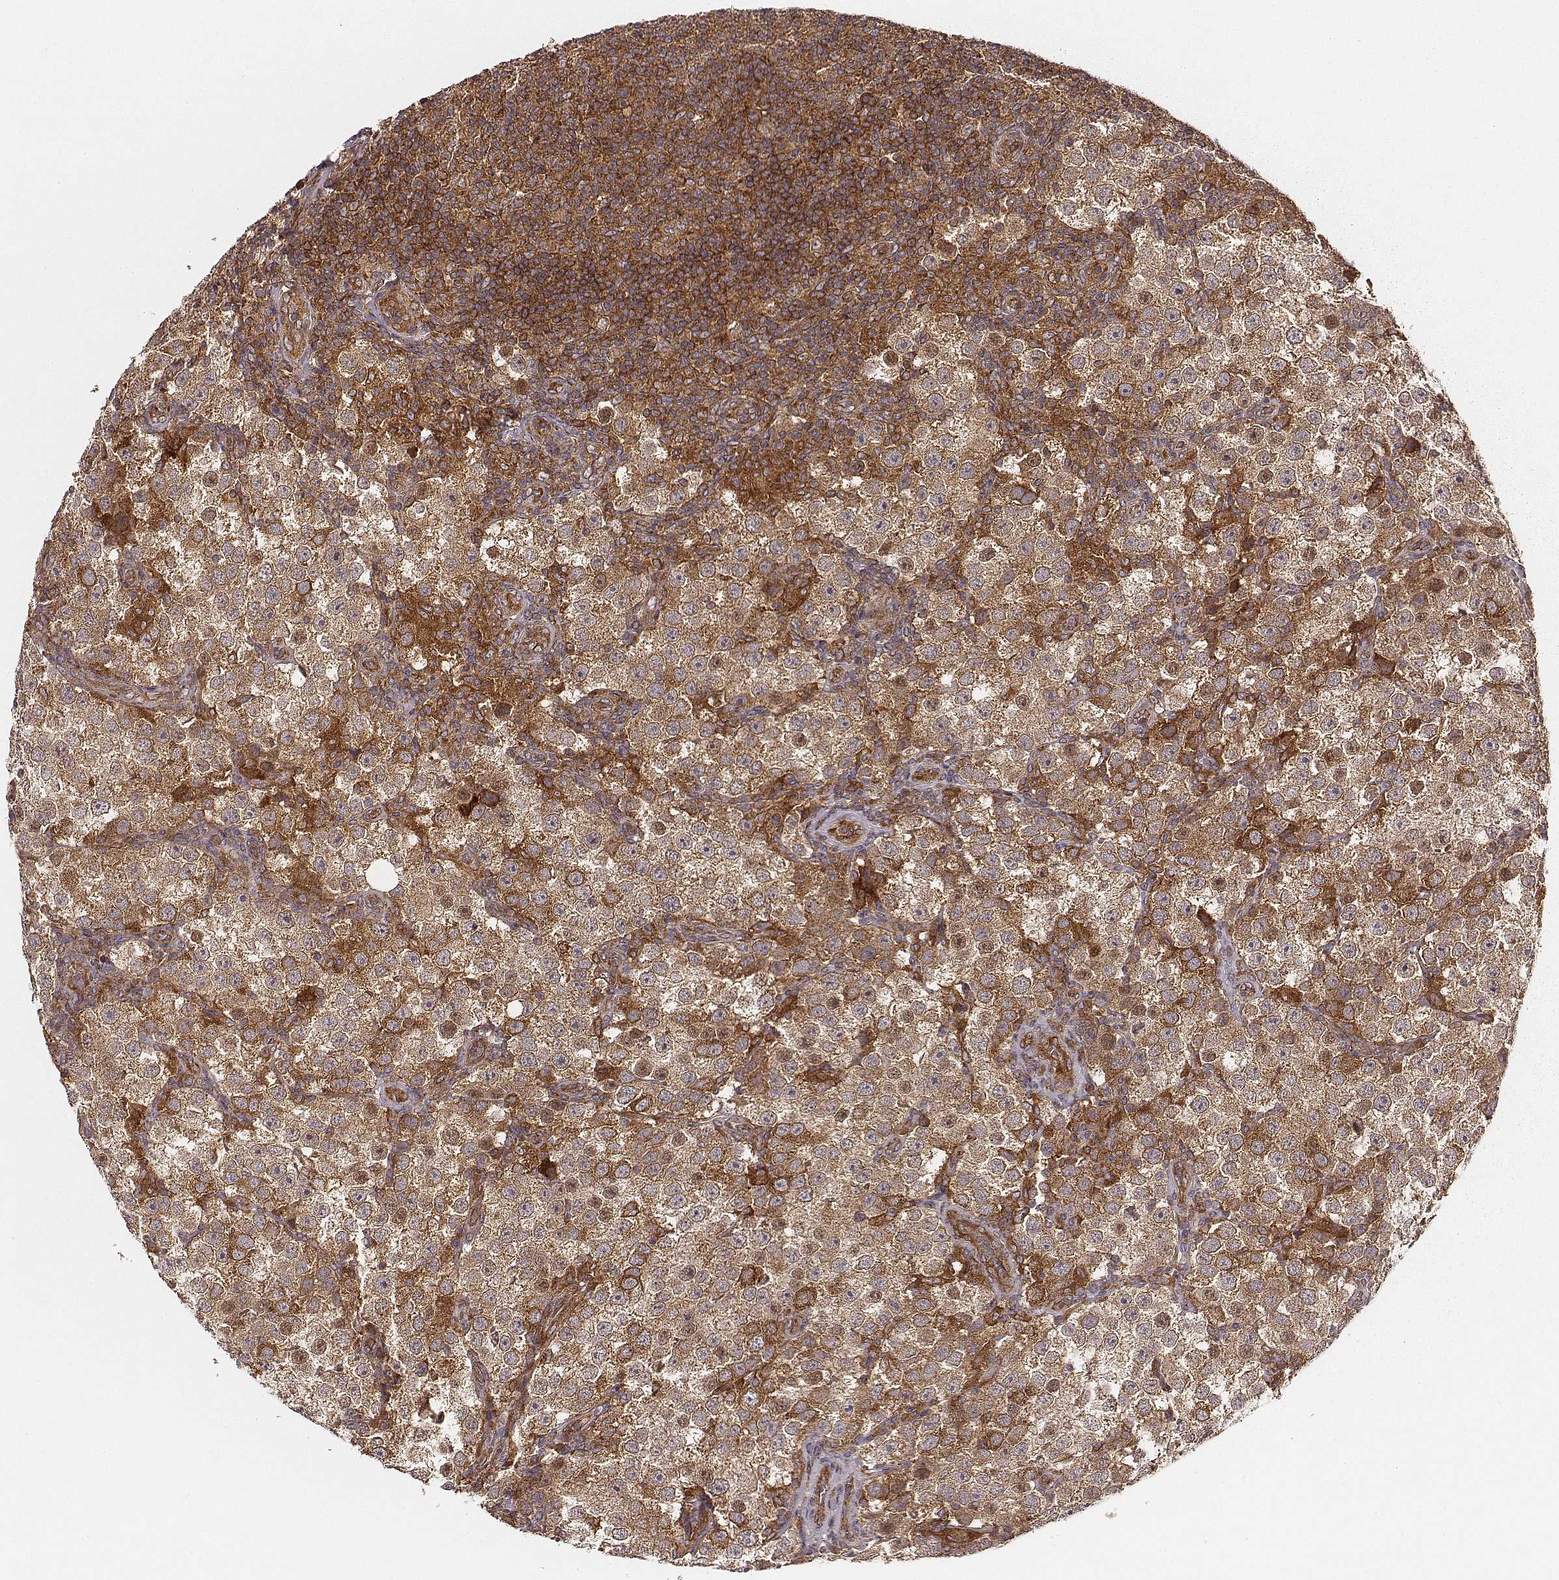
{"staining": {"intensity": "moderate", "quantity": ">75%", "location": "cytoplasmic/membranous"}, "tissue": "testis cancer", "cell_type": "Tumor cells", "image_type": "cancer", "snomed": [{"axis": "morphology", "description": "Seminoma, NOS"}, {"axis": "topography", "description": "Testis"}], "caption": "Protein staining of testis seminoma tissue reveals moderate cytoplasmic/membranous staining in about >75% of tumor cells.", "gene": "VPS26A", "patient": {"sex": "male", "age": 37}}